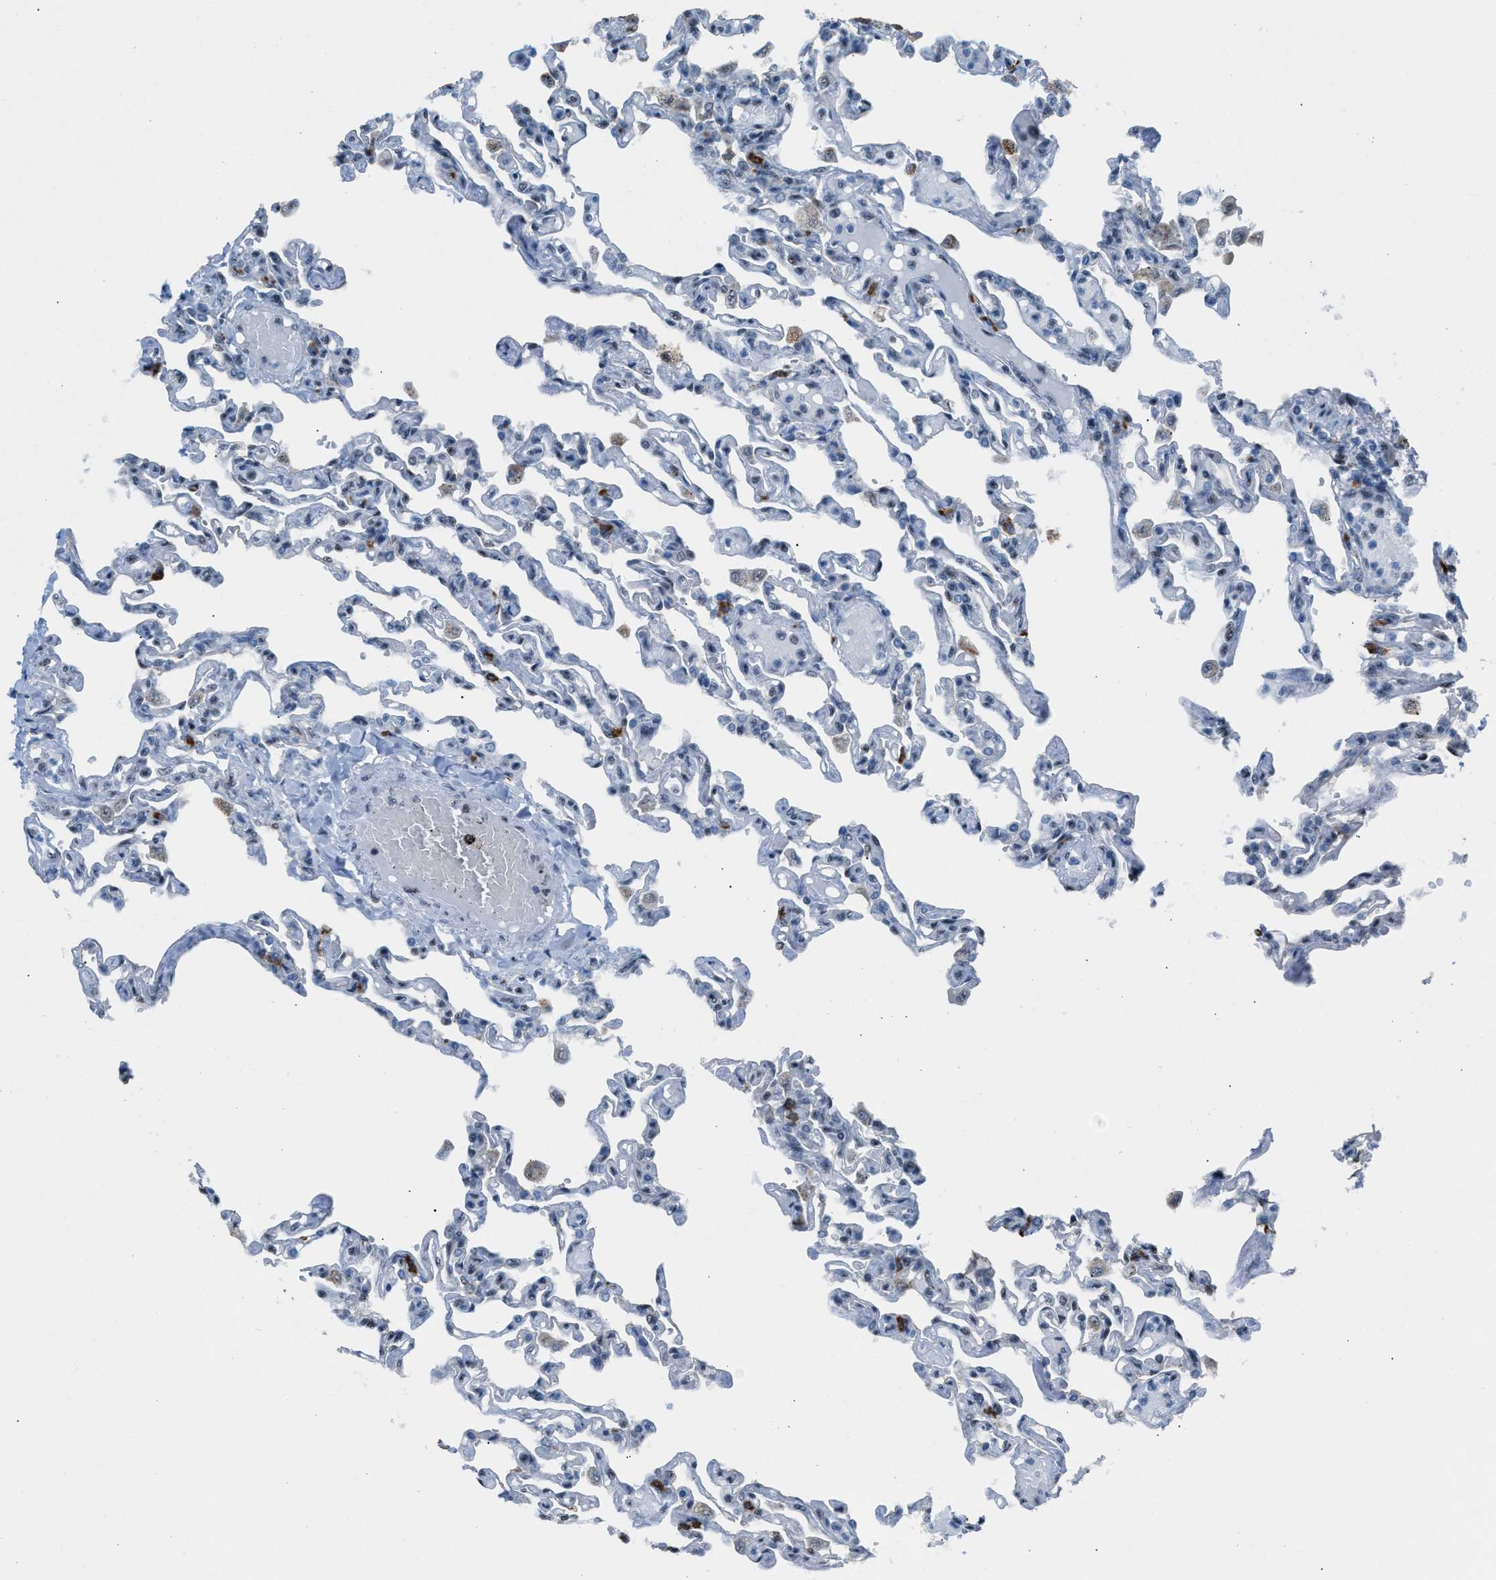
{"staining": {"intensity": "moderate", "quantity": "<25%", "location": "nuclear"}, "tissue": "lung", "cell_type": "Alveolar cells", "image_type": "normal", "snomed": [{"axis": "morphology", "description": "Normal tissue, NOS"}, {"axis": "topography", "description": "Lung"}], "caption": "A photomicrograph of human lung stained for a protein reveals moderate nuclear brown staining in alveolar cells. The protein is stained brown, and the nuclei are stained in blue (DAB IHC with brightfield microscopy, high magnification).", "gene": "CENPP", "patient": {"sex": "male", "age": 21}}